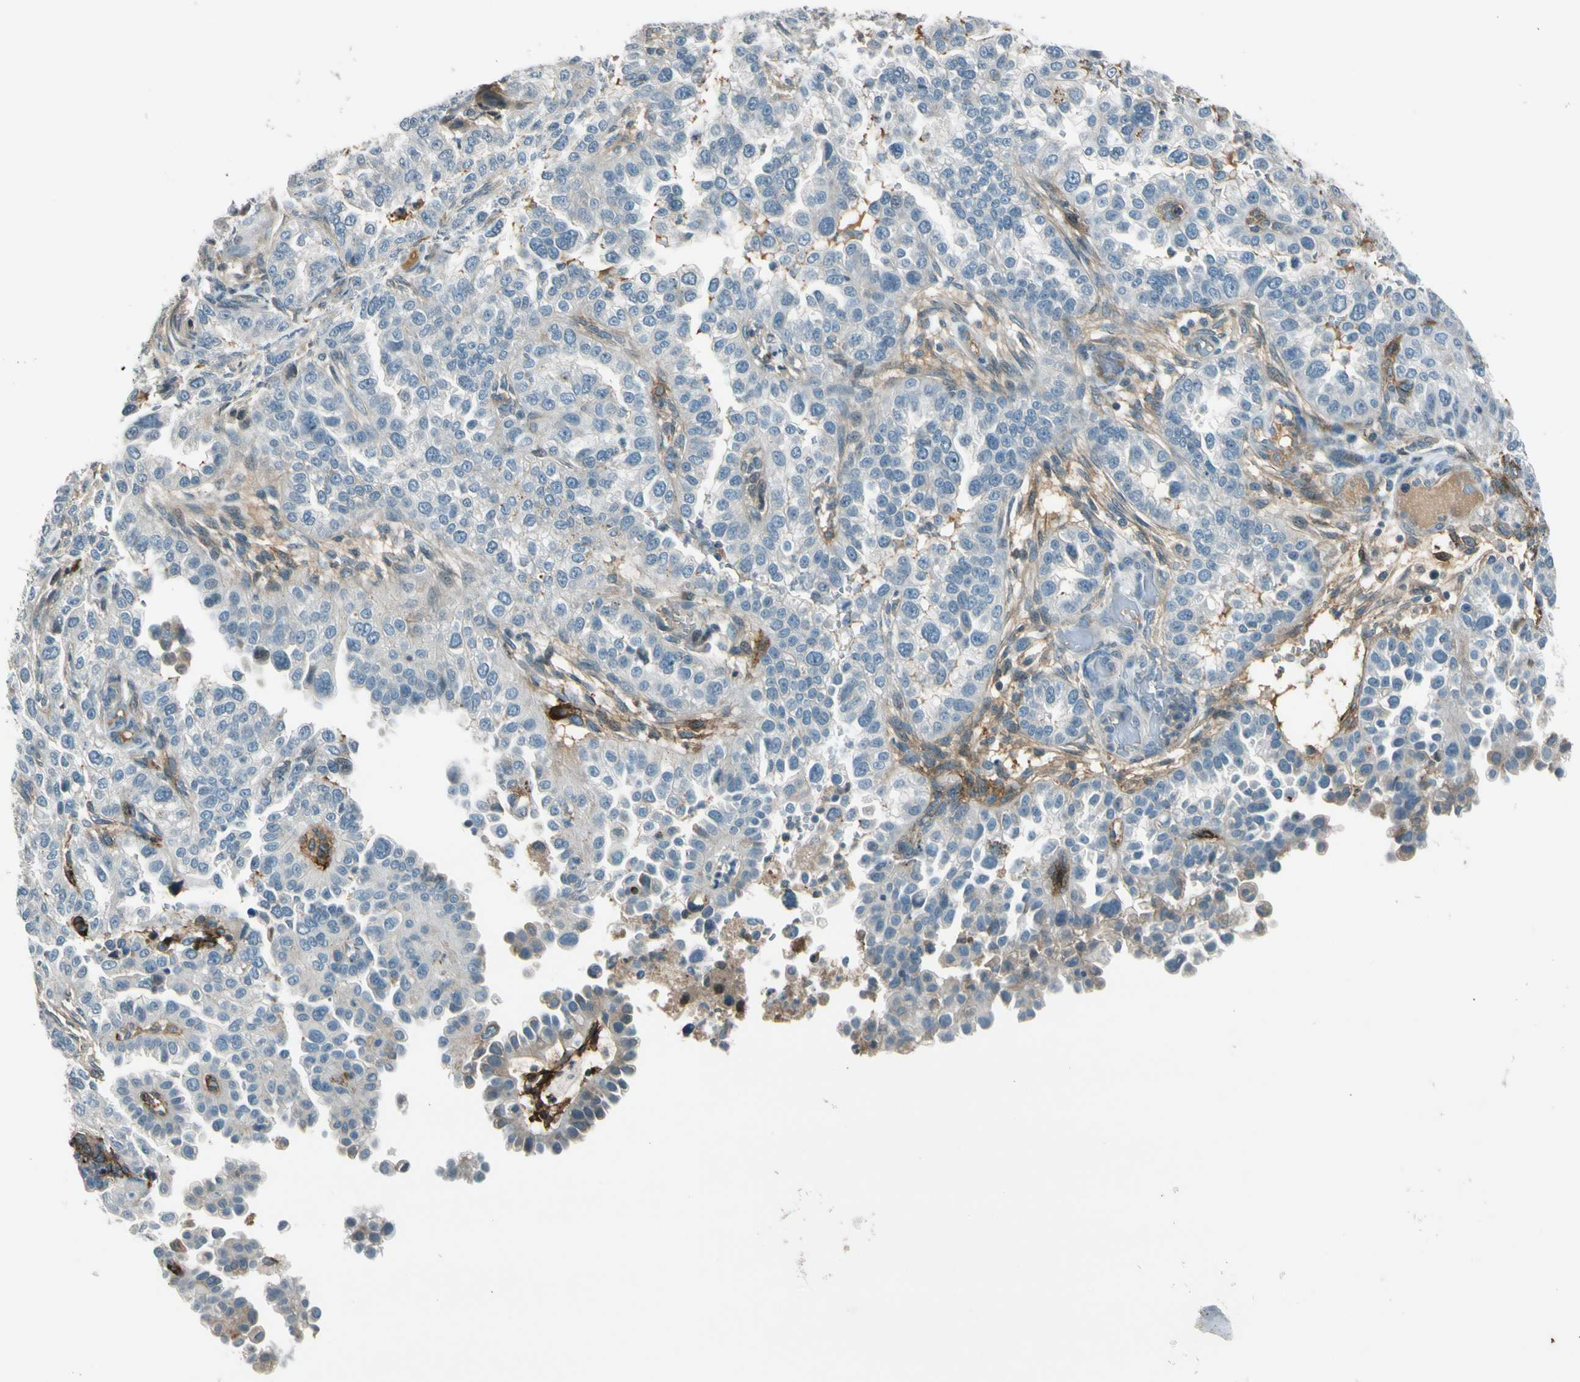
{"staining": {"intensity": "negative", "quantity": "none", "location": "none"}, "tissue": "endometrial cancer", "cell_type": "Tumor cells", "image_type": "cancer", "snomed": [{"axis": "morphology", "description": "Adenocarcinoma, NOS"}, {"axis": "topography", "description": "Endometrium"}], "caption": "This is an IHC micrograph of human endometrial cancer. There is no positivity in tumor cells.", "gene": "PDPN", "patient": {"sex": "female", "age": 85}}